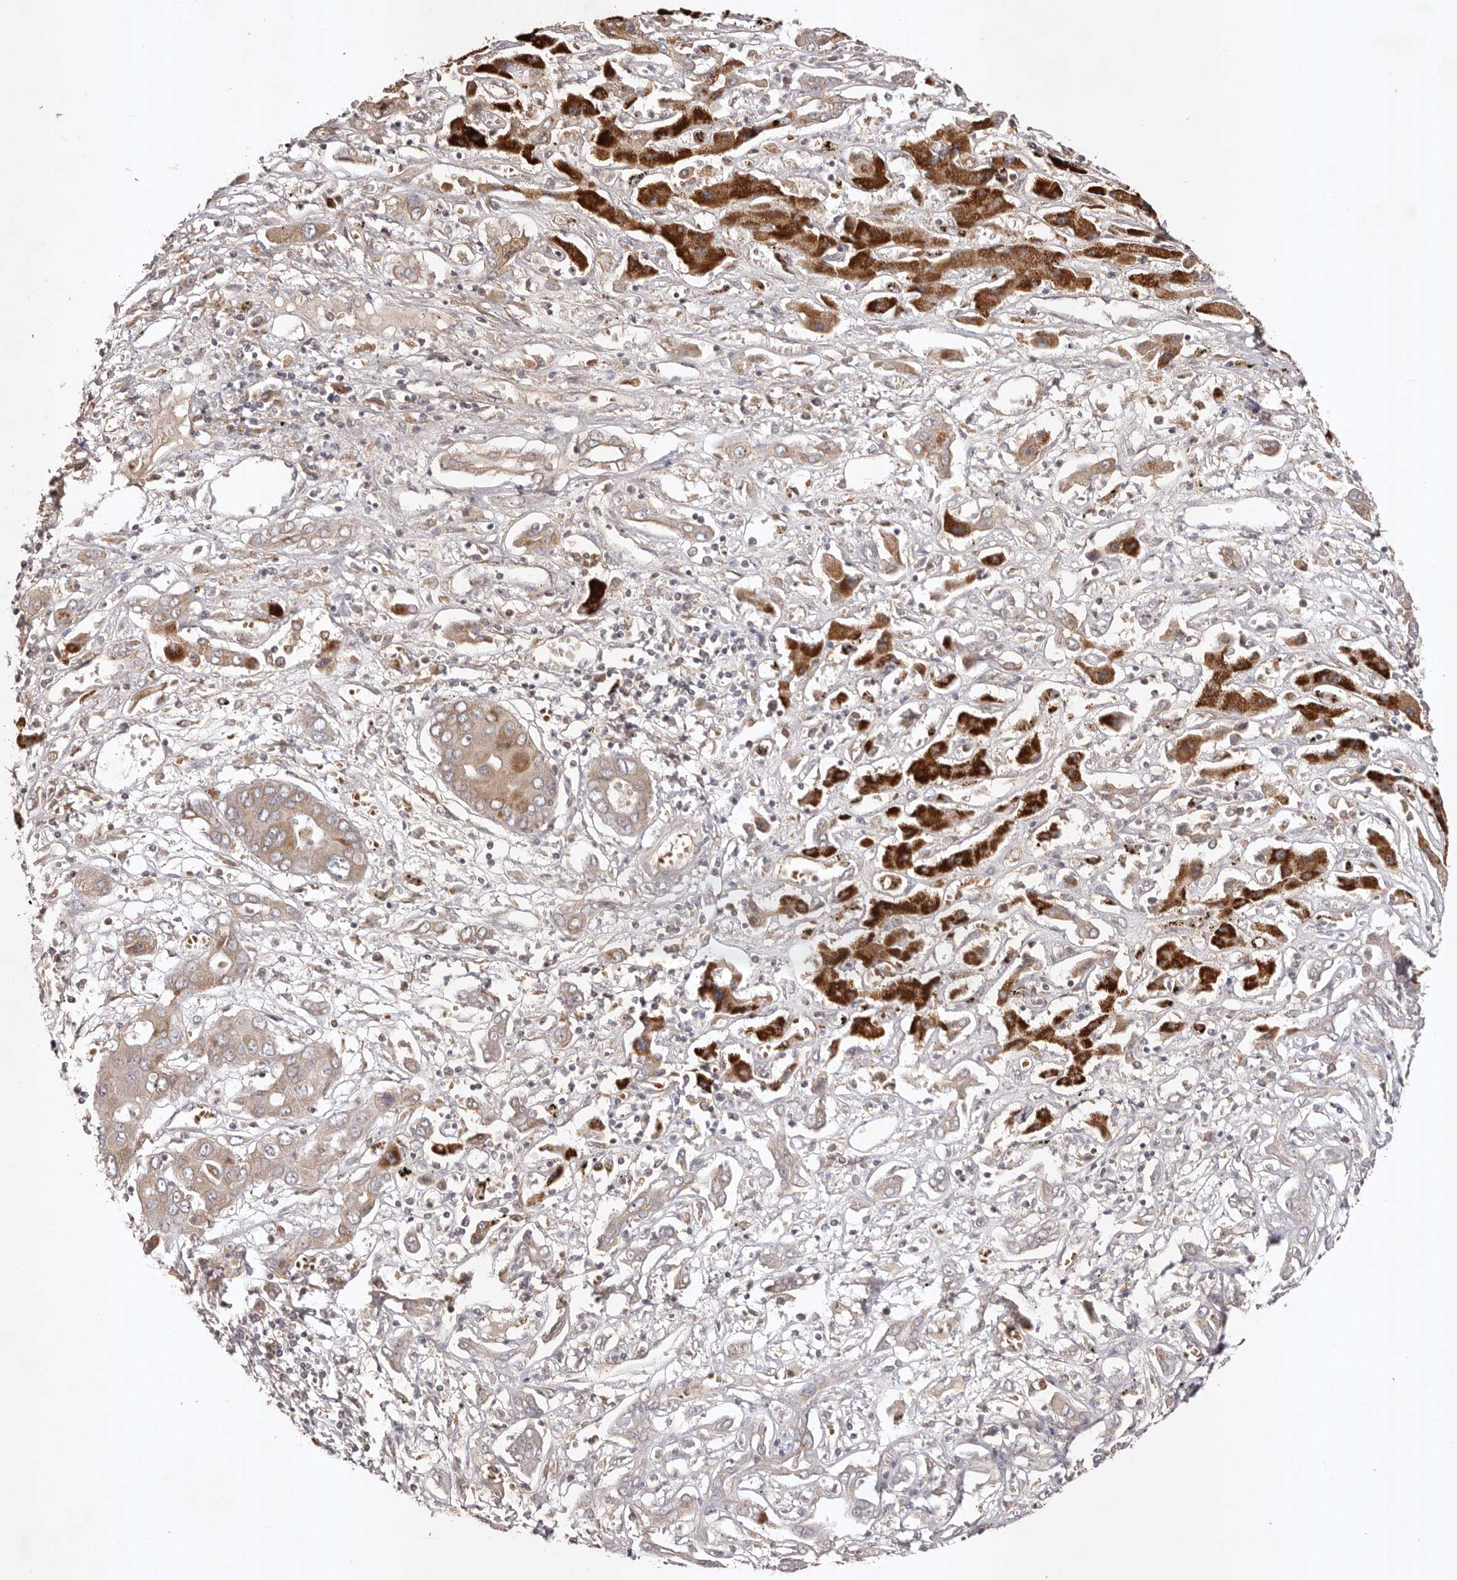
{"staining": {"intensity": "weak", "quantity": "25%-75%", "location": "cytoplasmic/membranous"}, "tissue": "liver cancer", "cell_type": "Tumor cells", "image_type": "cancer", "snomed": [{"axis": "morphology", "description": "Cholangiocarcinoma"}, {"axis": "topography", "description": "Liver"}], "caption": "Immunohistochemistry staining of cholangiocarcinoma (liver), which reveals low levels of weak cytoplasmic/membranous staining in about 25%-75% of tumor cells indicating weak cytoplasmic/membranous protein positivity. The staining was performed using DAB (brown) for protein detection and nuclei were counterstained in hematoxylin (blue).", "gene": "UBR2", "patient": {"sex": "male", "age": 67}}